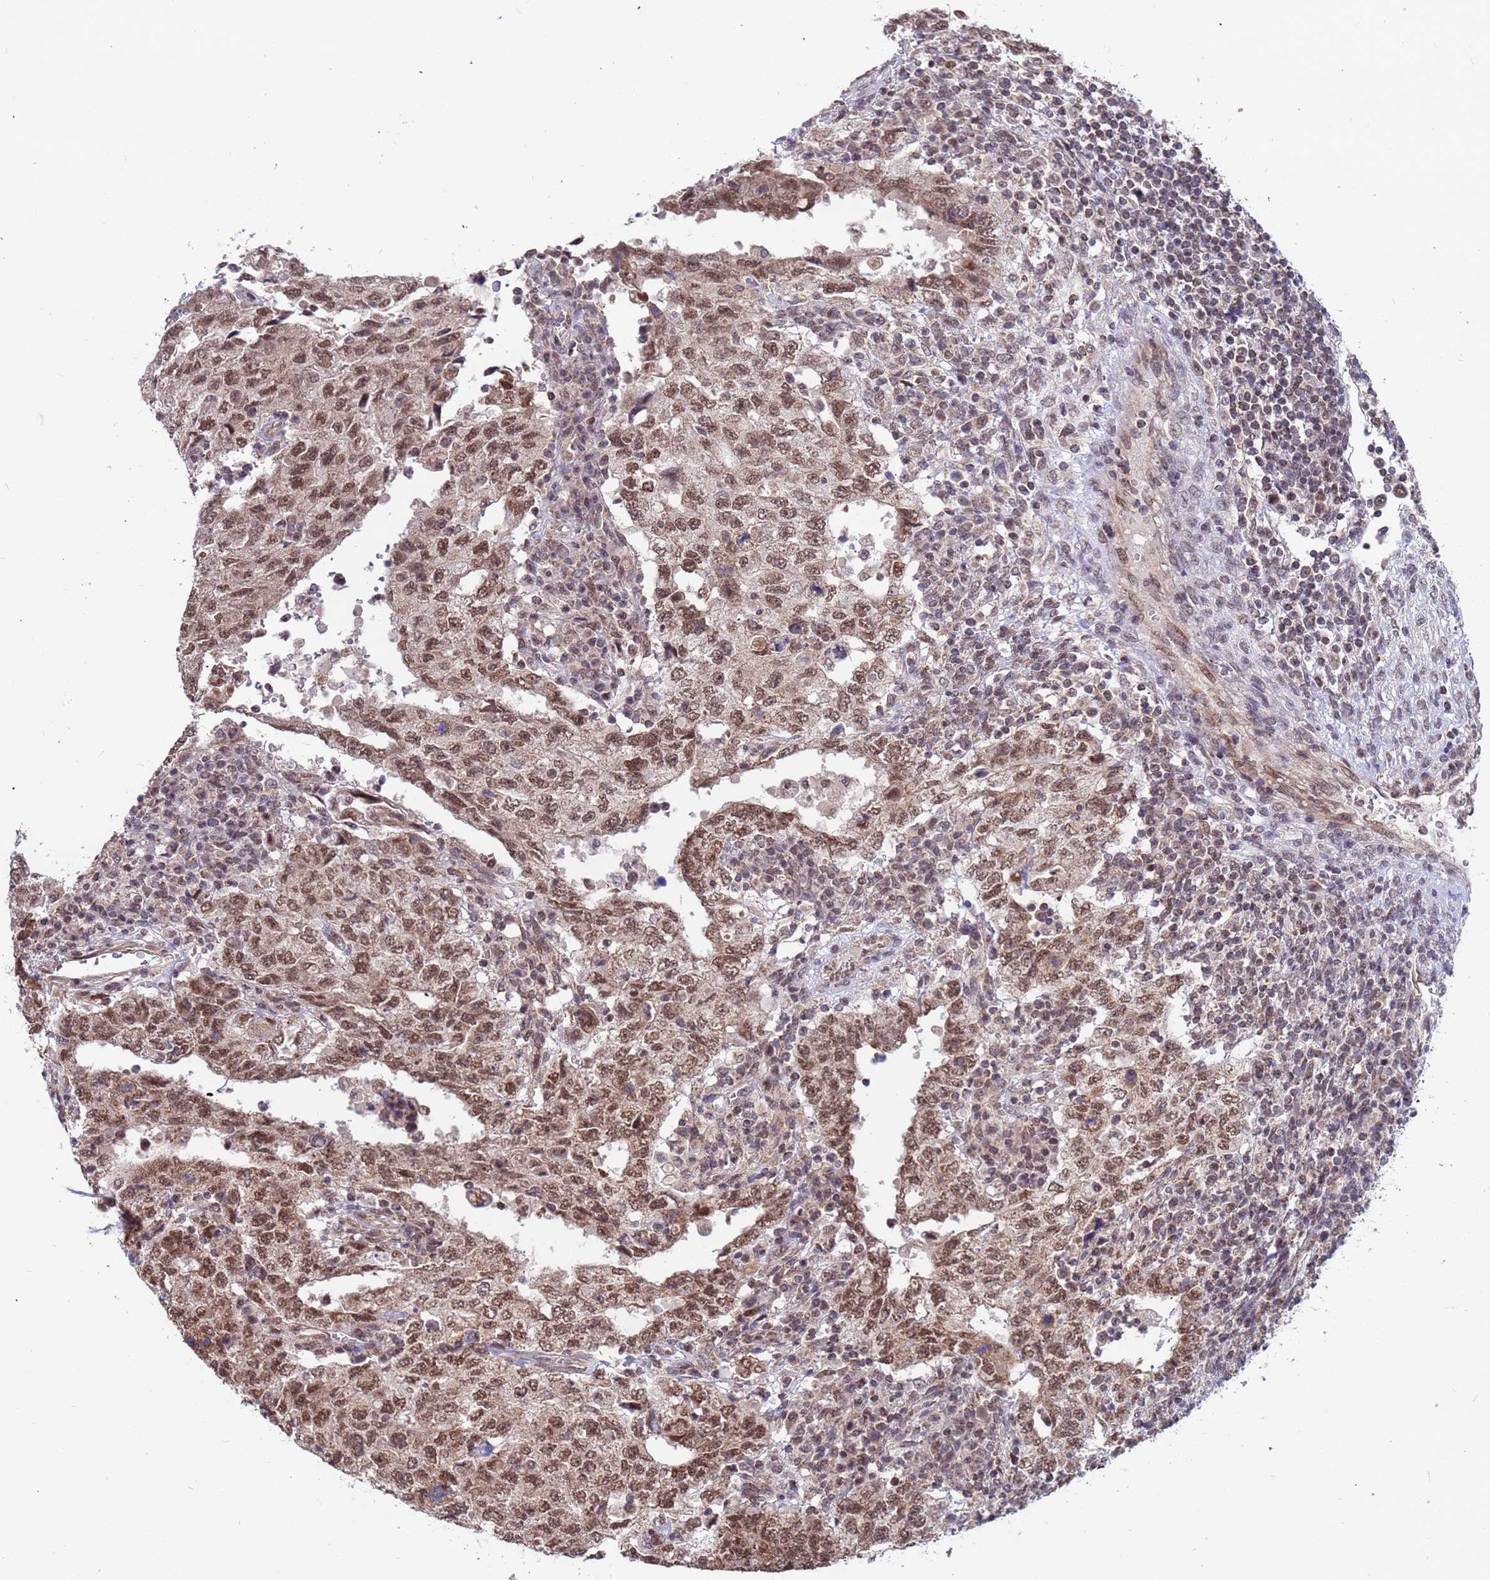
{"staining": {"intensity": "moderate", "quantity": ">75%", "location": "nuclear"}, "tissue": "testis cancer", "cell_type": "Tumor cells", "image_type": "cancer", "snomed": [{"axis": "morphology", "description": "Carcinoma, Embryonal, NOS"}, {"axis": "topography", "description": "Testis"}], "caption": "A high-resolution photomicrograph shows IHC staining of embryonal carcinoma (testis), which exhibits moderate nuclear staining in about >75% of tumor cells.", "gene": "DENND2B", "patient": {"sex": "male", "age": 26}}